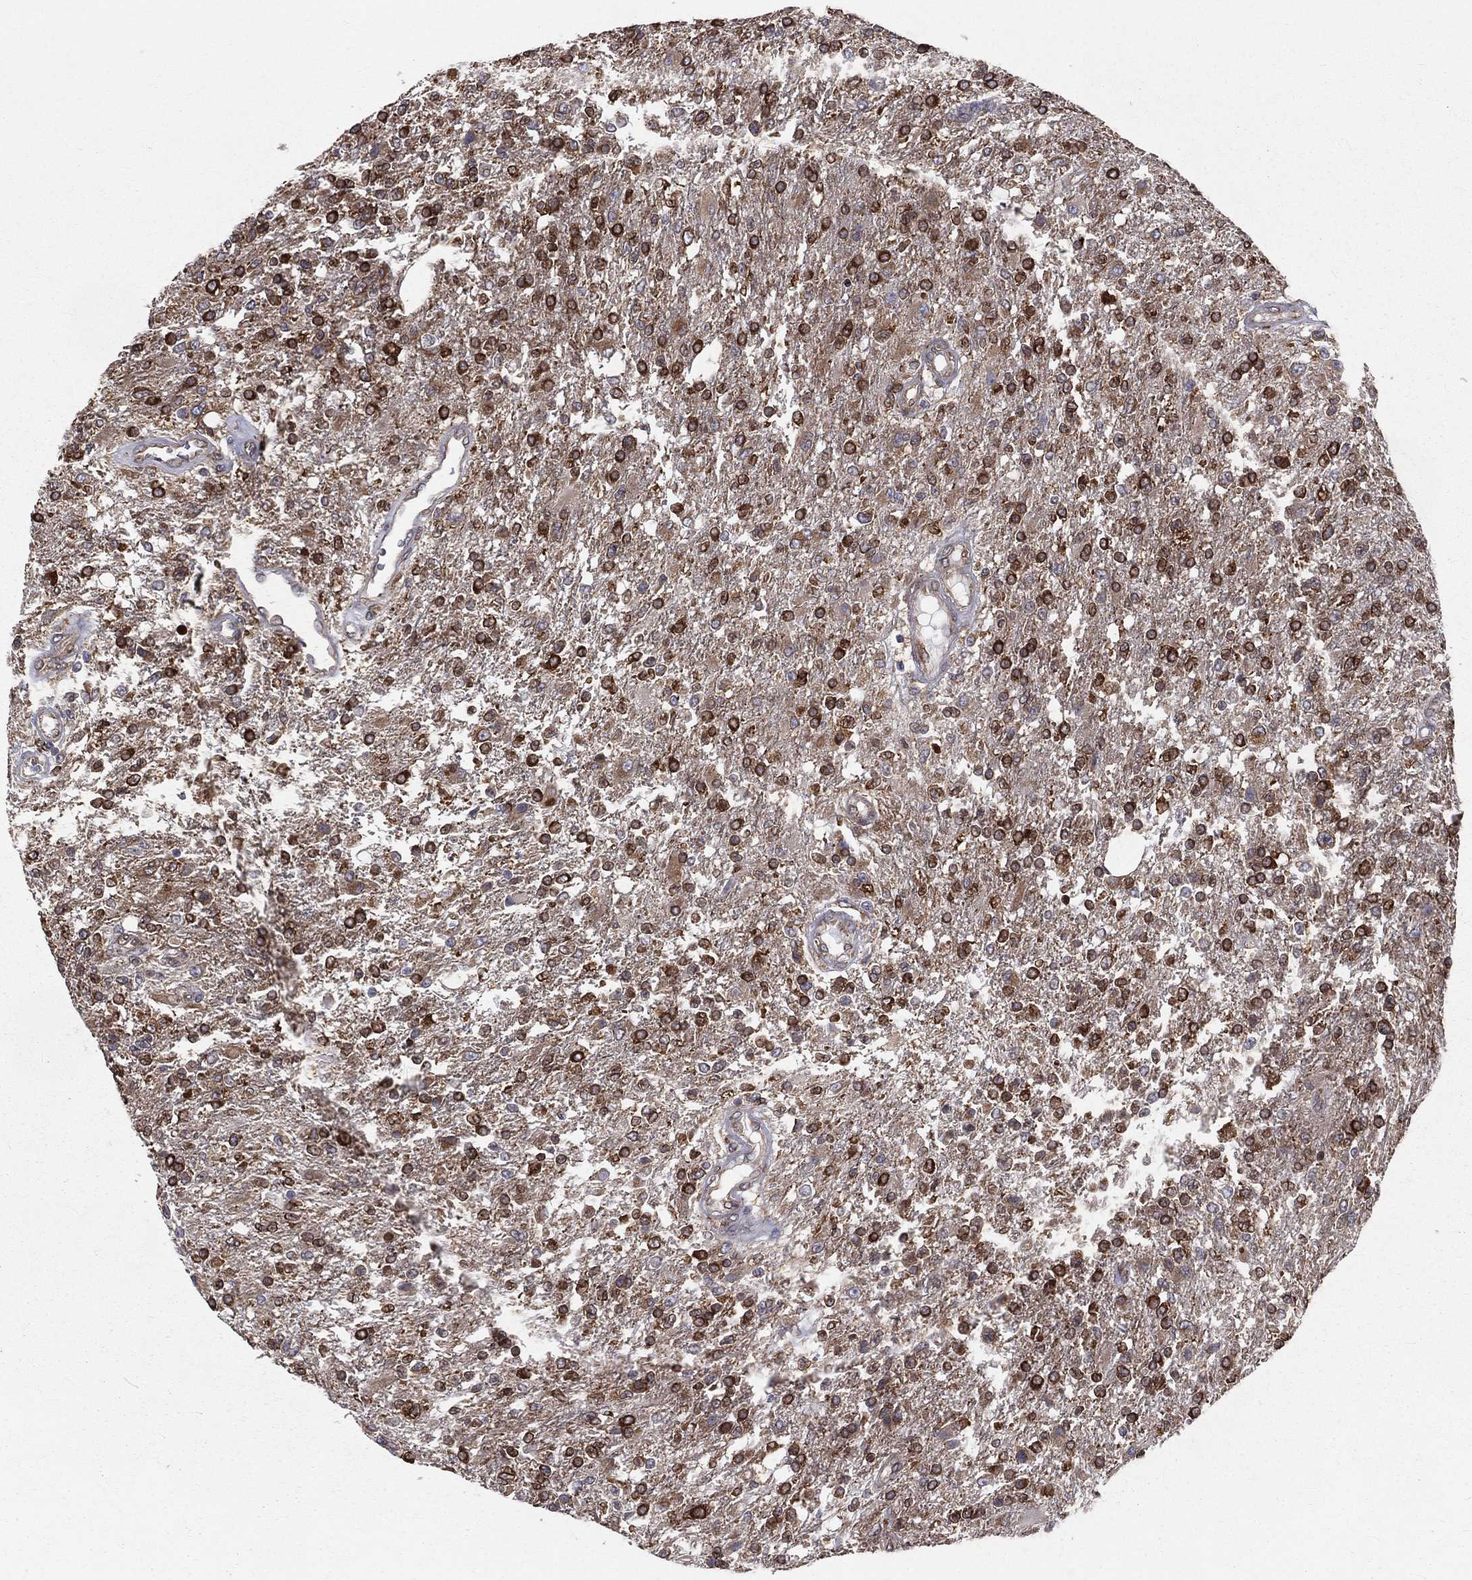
{"staining": {"intensity": "strong", "quantity": ">75%", "location": "cytoplasmic/membranous"}, "tissue": "glioma", "cell_type": "Tumor cells", "image_type": "cancer", "snomed": [{"axis": "morphology", "description": "Glioma, malignant, High grade"}, {"axis": "topography", "description": "Brain"}], "caption": "A brown stain highlights strong cytoplasmic/membranous expression of a protein in human glioma tumor cells.", "gene": "PGRMC1", "patient": {"sex": "male", "age": 56}}